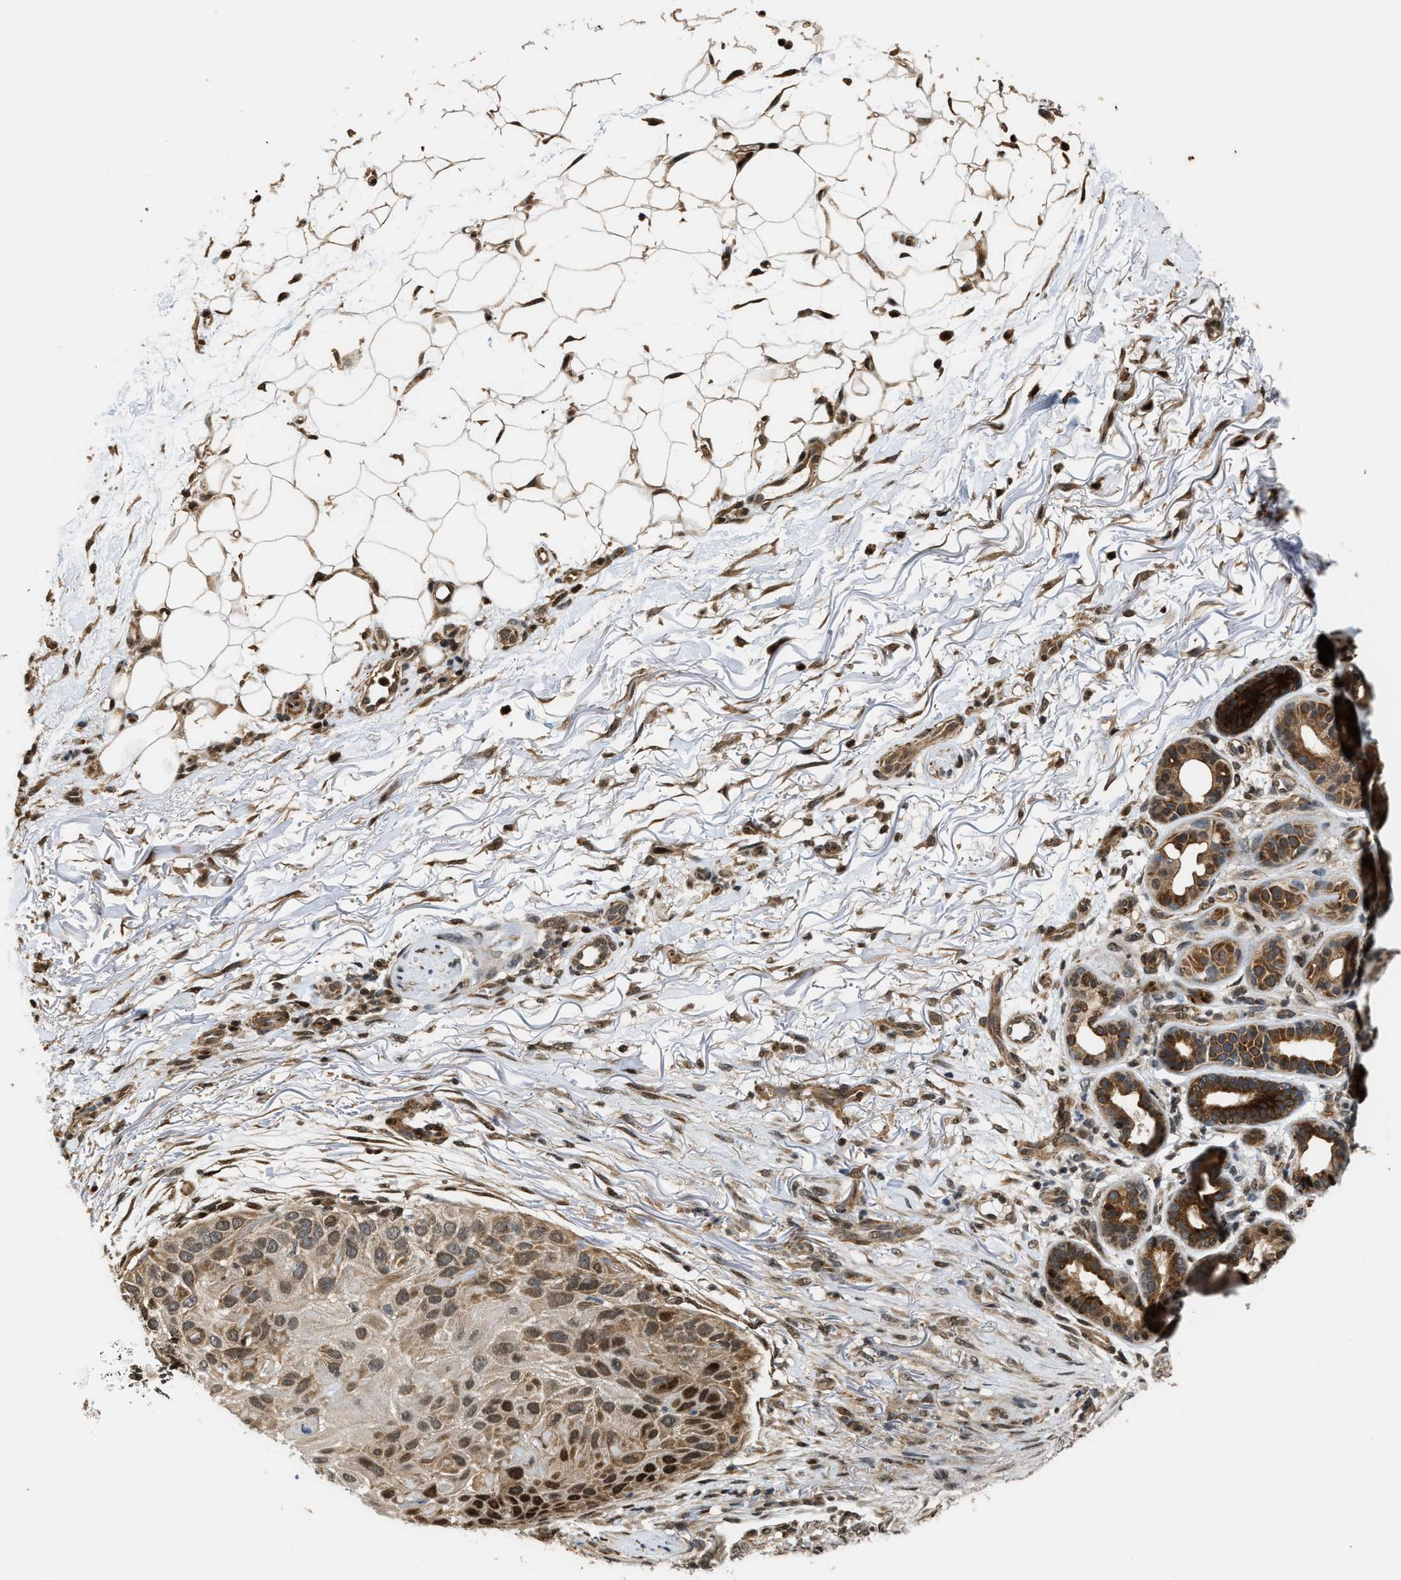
{"staining": {"intensity": "moderate", "quantity": ">75%", "location": "cytoplasmic/membranous,nuclear"}, "tissue": "skin cancer", "cell_type": "Tumor cells", "image_type": "cancer", "snomed": [{"axis": "morphology", "description": "Squamous cell carcinoma, NOS"}, {"axis": "topography", "description": "Skin"}], "caption": "A brown stain labels moderate cytoplasmic/membranous and nuclear staining of a protein in human skin squamous cell carcinoma tumor cells.", "gene": "SERTAD2", "patient": {"sex": "female", "age": 77}}